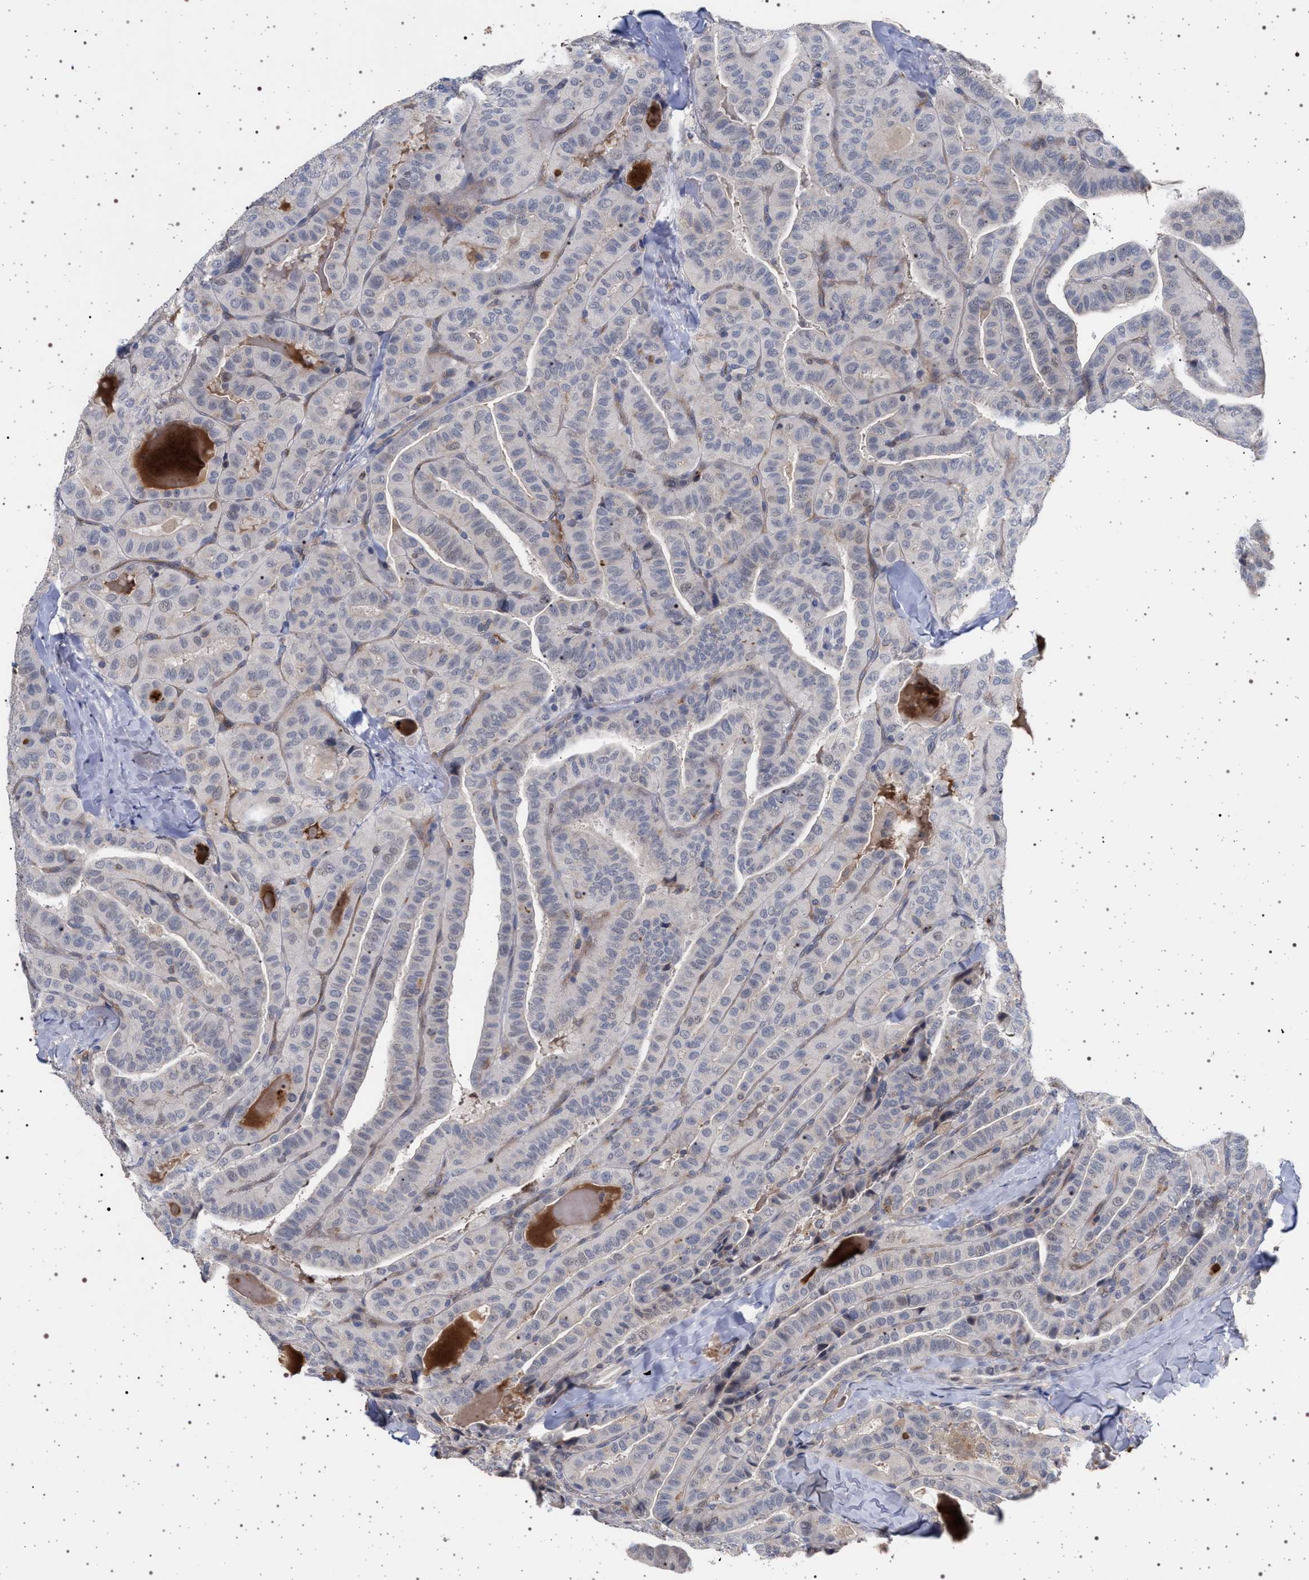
{"staining": {"intensity": "weak", "quantity": "<25%", "location": "nuclear"}, "tissue": "thyroid cancer", "cell_type": "Tumor cells", "image_type": "cancer", "snomed": [{"axis": "morphology", "description": "Papillary adenocarcinoma, NOS"}, {"axis": "topography", "description": "Thyroid gland"}], "caption": "An IHC histopathology image of thyroid cancer is shown. There is no staining in tumor cells of thyroid cancer.", "gene": "RBM48", "patient": {"sex": "male", "age": 77}}